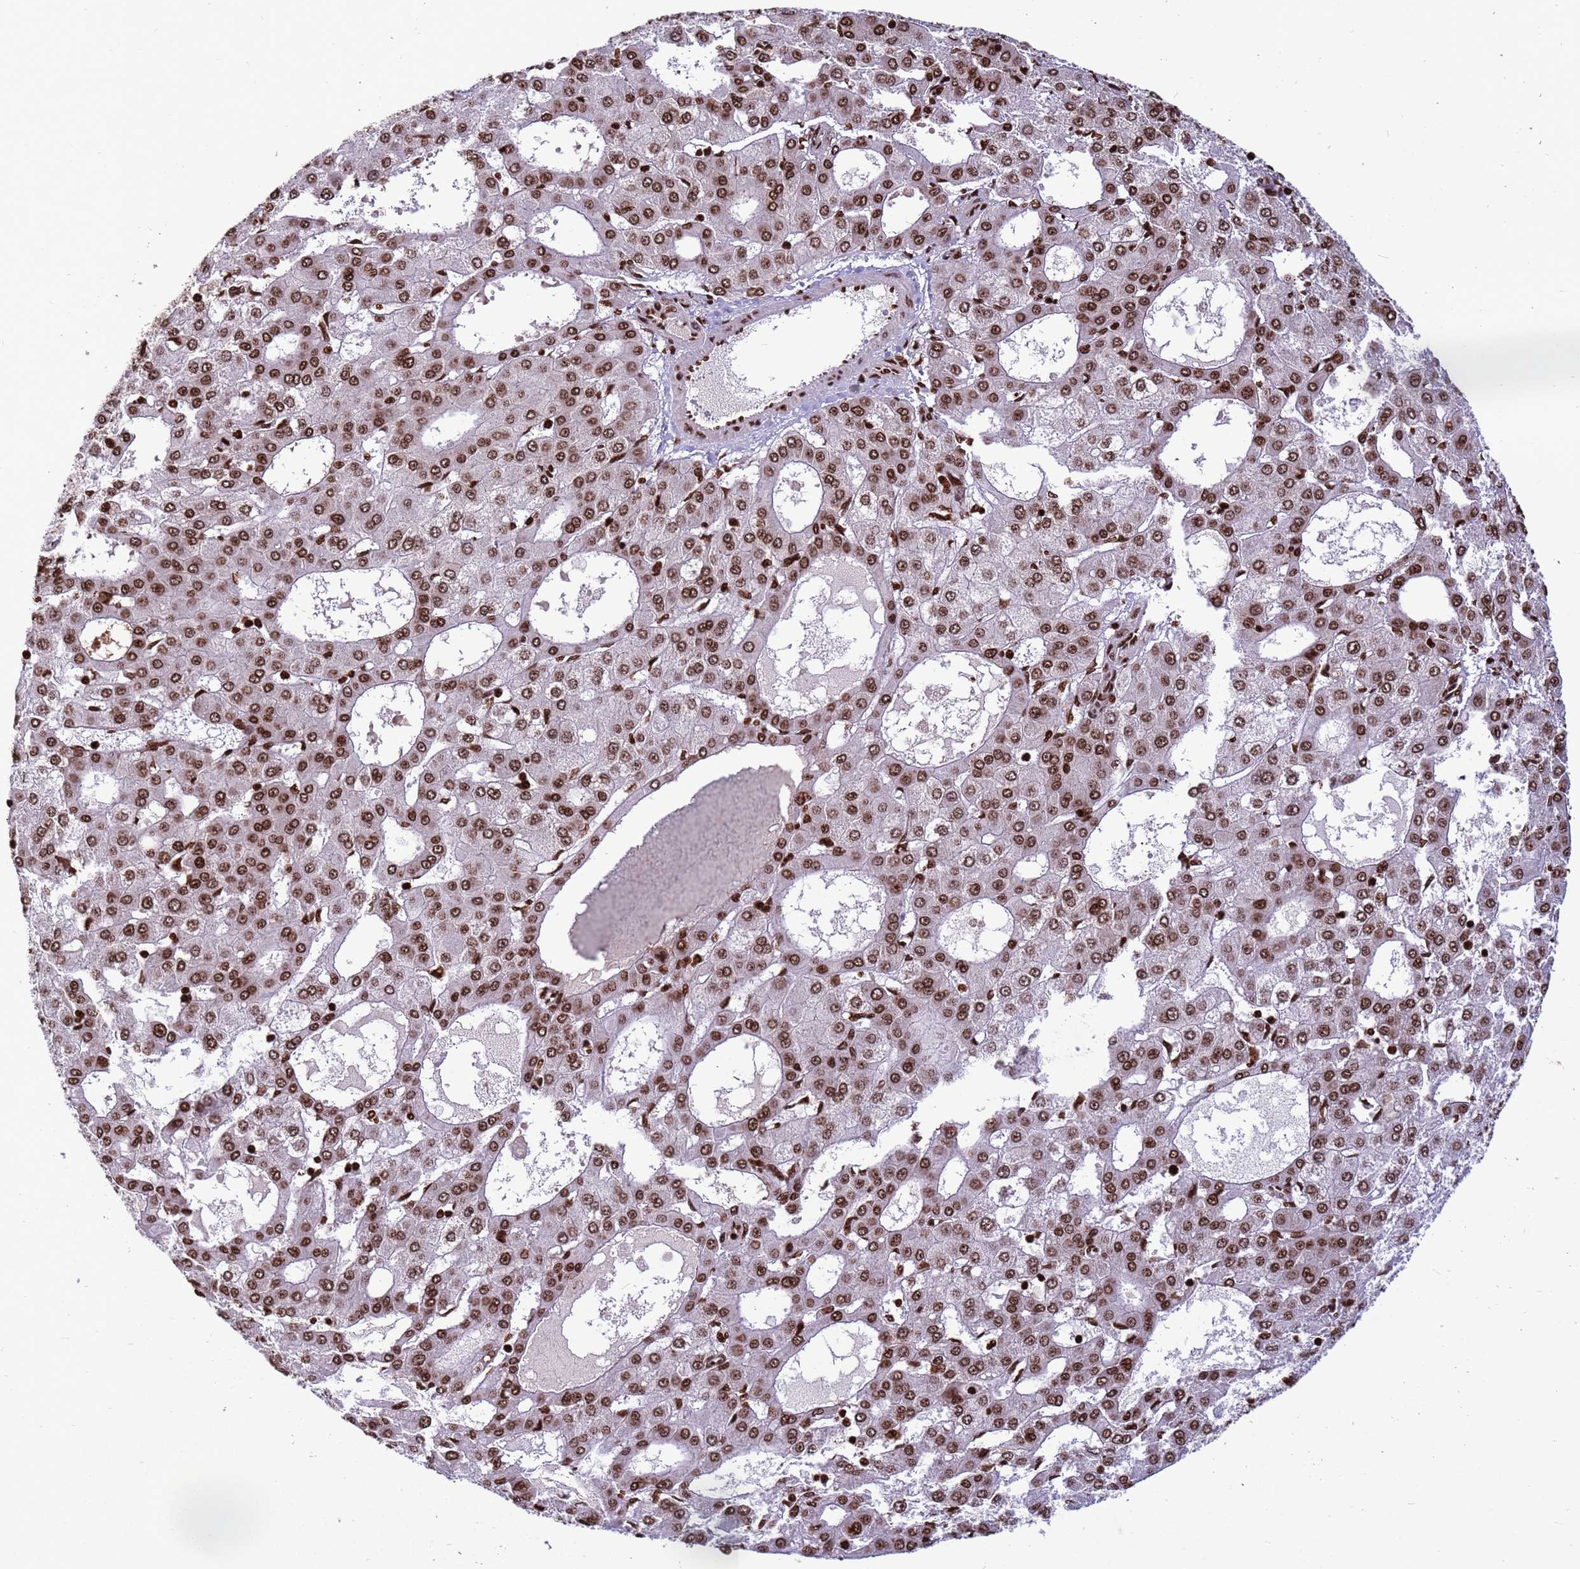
{"staining": {"intensity": "strong", "quantity": ">75%", "location": "nuclear"}, "tissue": "liver cancer", "cell_type": "Tumor cells", "image_type": "cancer", "snomed": [{"axis": "morphology", "description": "Carcinoma, Hepatocellular, NOS"}, {"axis": "topography", "description": "Liver"}], "caption": "Hepatocellular carcinoma (liver) stained with a brown dye displays strong nuclear positive positivity in approximately >75% of tumor cells.", "gene": "H3-3B", "patient": {"sex": "male", "age": 47}}